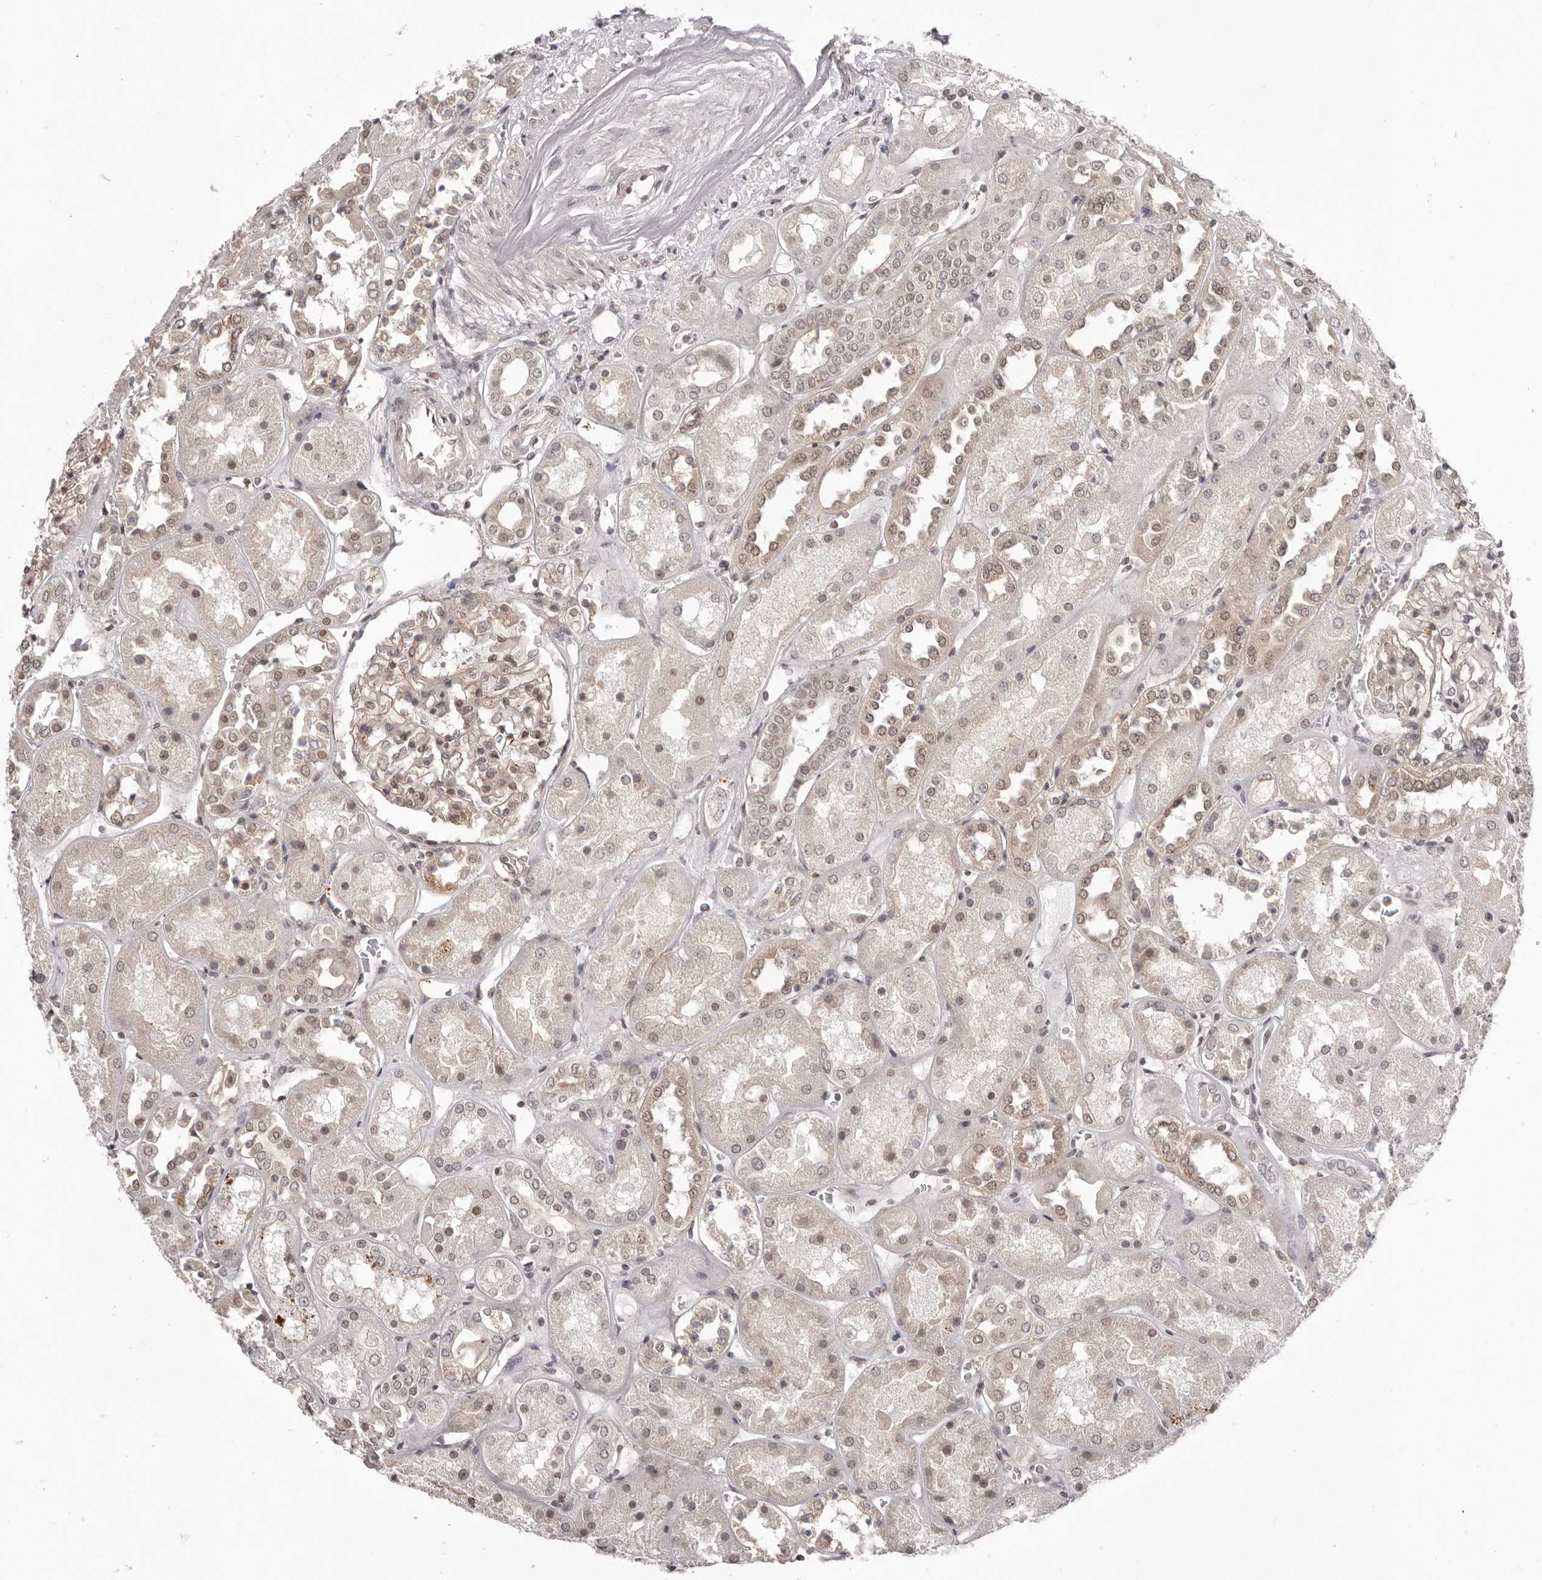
{"staining": {"intensity": "weak", "quantity": ">75%", "location": "cytoplasmic/membranous,nuclear"}, "tissue": "kidney", "cell_type": "Cells in glomeruli", "image_type": "normal", "snomed": [{"axis": "morphology", "description": "Normal tissue, NOS"}, {"axis": "topography", "description": "Kidney"}], "caption": "A high-resolution photomicrograph shows immunohistochemistry staining of unremarkable kidney, which shows weak cytoplasmic/membranous,nuclear expression in approximately >75% of cells in glomeruli. (Stains: DAB (3,3'-diaminobenzidine) in brown, nuclei in blue, Microscopy: brightfield microscopy at high magnification).", "gene": "RNF2", "patient": {"sex": "male", "age": 70}}